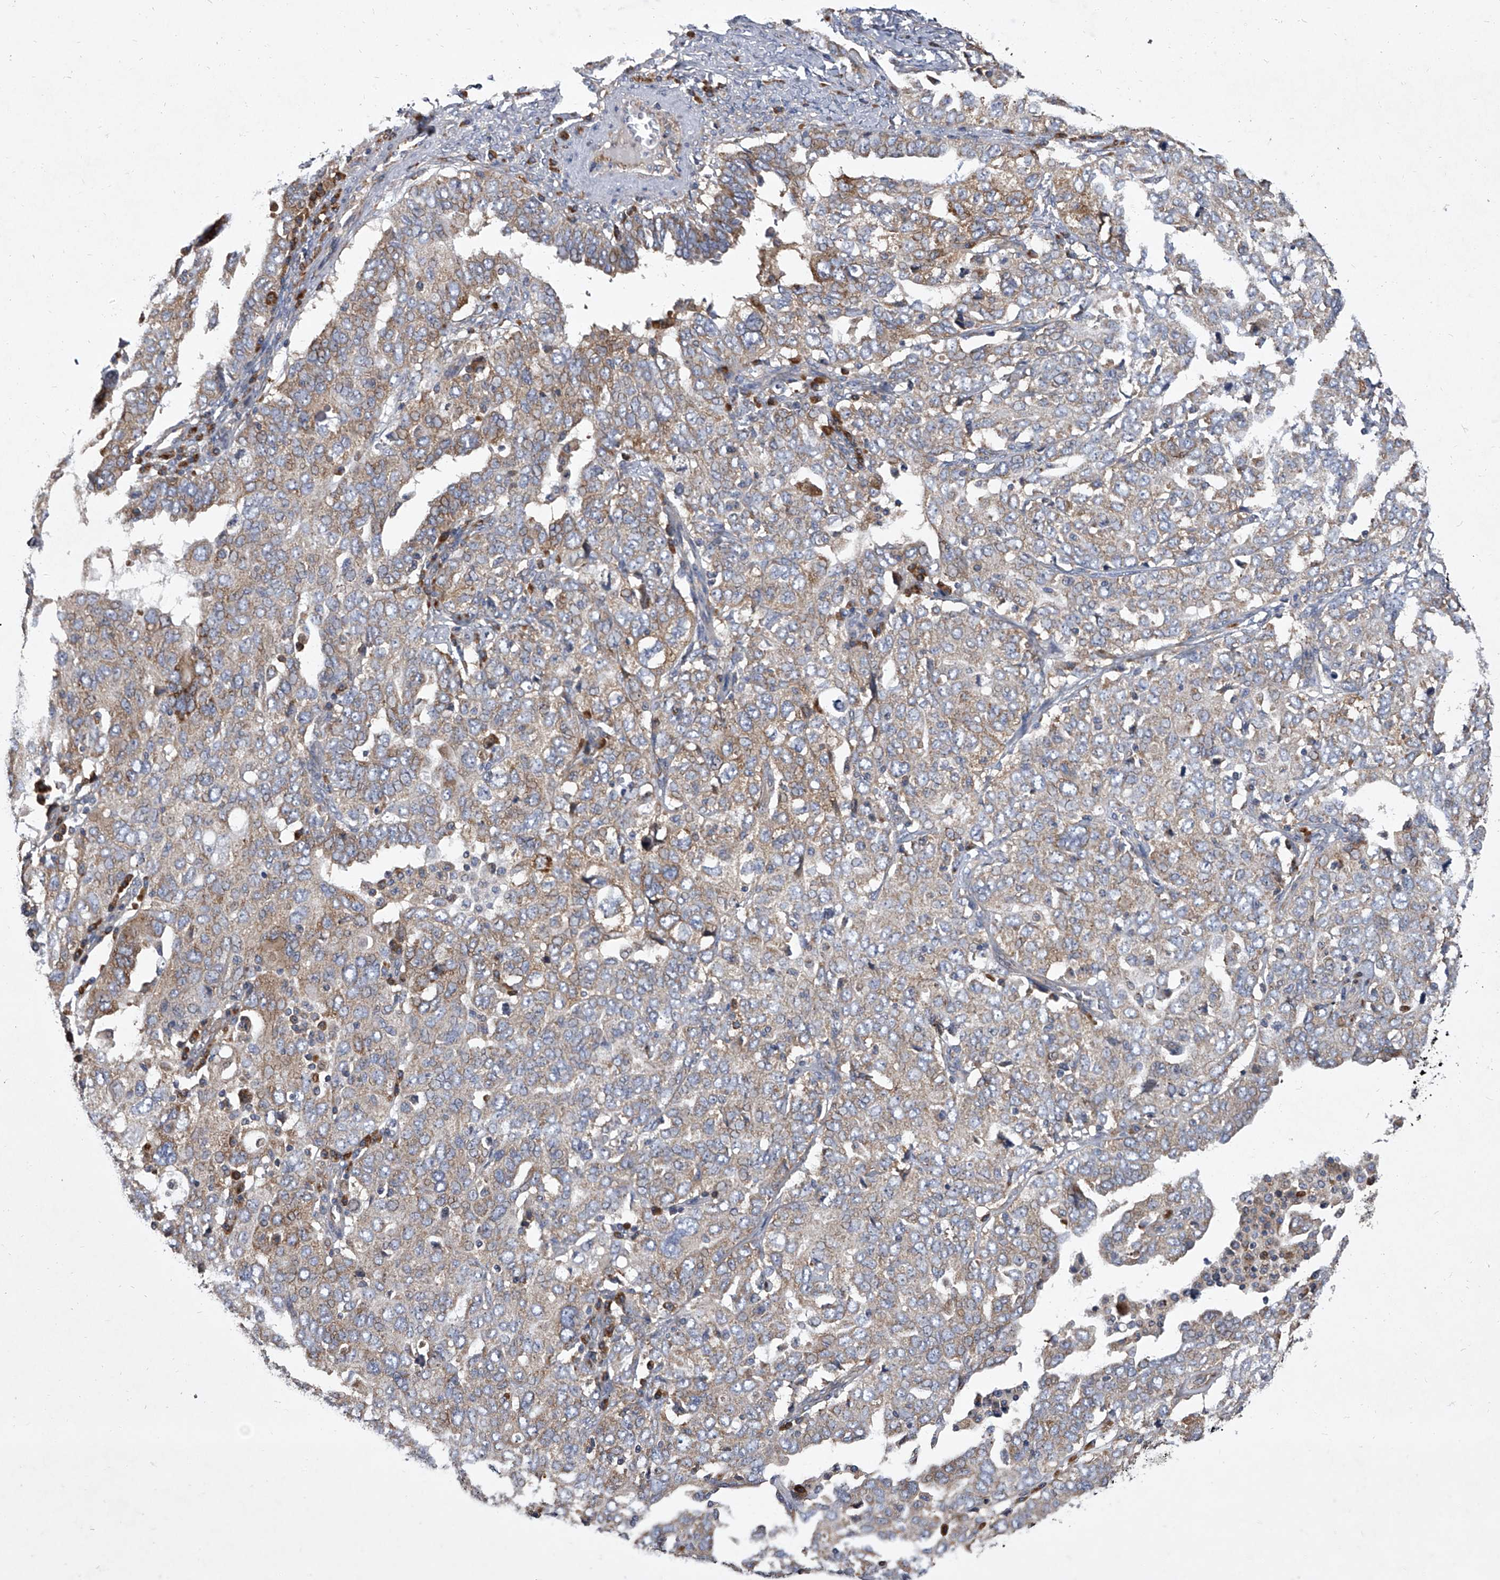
{"staining": {"intensity": "moderate", "quantity": "25%-75%", "location": "cytoplasmic/membranous"}, "tissue": "ovarian cancer", "cell_type": "Tumor cells", "image_type": "cancer", "snomed": [{"axis": "morphology", "description": "Carcinoma, endometroid"}, {"axis": "topography", "description": "Ovary"}], "caption": "Ovarian endometroid carcinoma was stained to show a protein in brown. There is medium levels of moderate cytoplasmic/membranous staining in approximately 25%-75% of tumor cells. The protein of interest is shown in brown color, while the nuclei are stained blue.", "gene": "EIF2S2", "patient": {"sex": "female", "age": 62}}